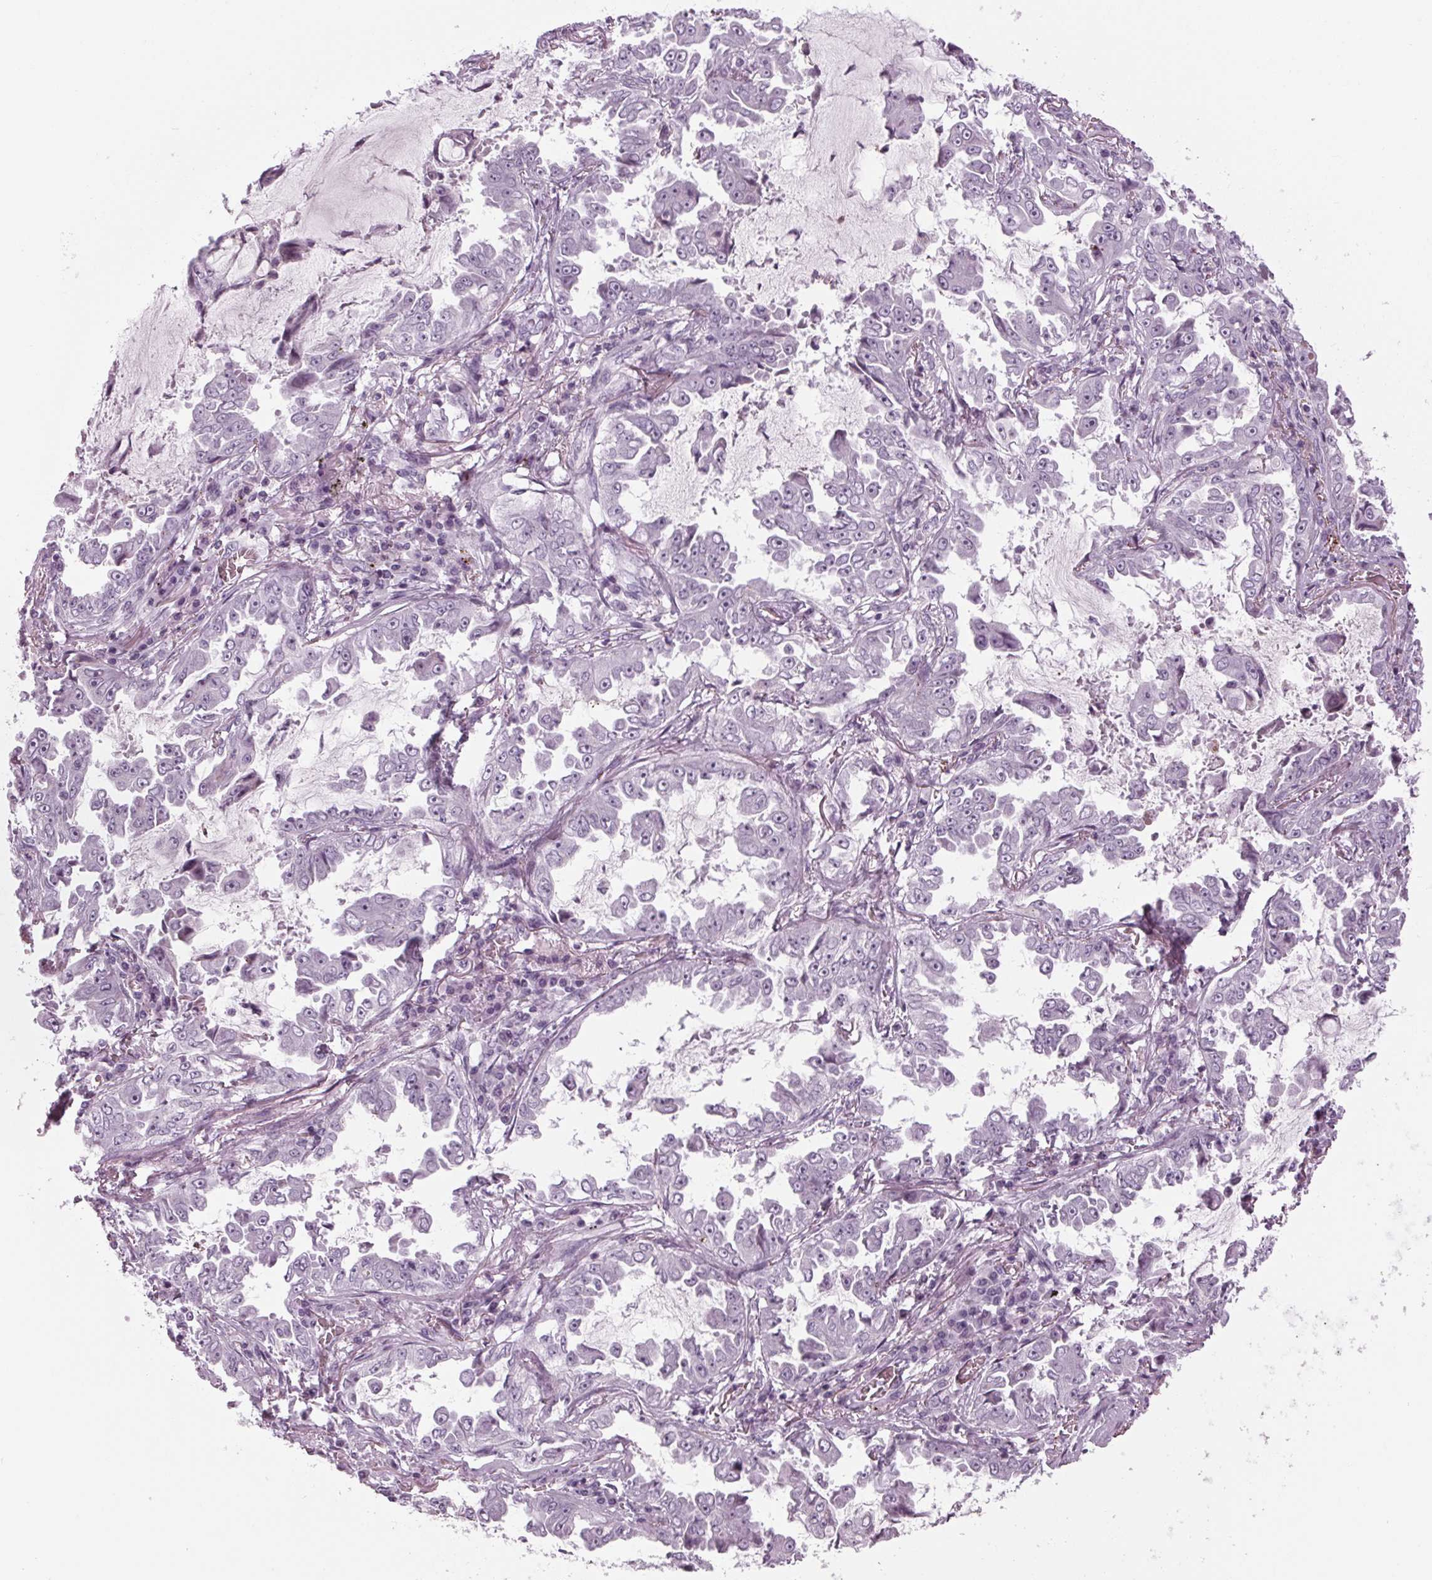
{"staining": {"intensity": "negative", "quantity": "none", "location": "none"}, "tissue": "lung cancer", "cell_type": "Tumor cells", "image_type": "cancer", "snomed": [{"axis": "morphology", "description": "Adenocarcinoma, NOS"}, {"axis": "topography", "description": "Lung"}], "caption": "Tumor cells are negative for protein expression in human lung cancer (adenocarcinoma).", "gene": "CYP3A43", "patient": {"sex": "female", "age": 52}}